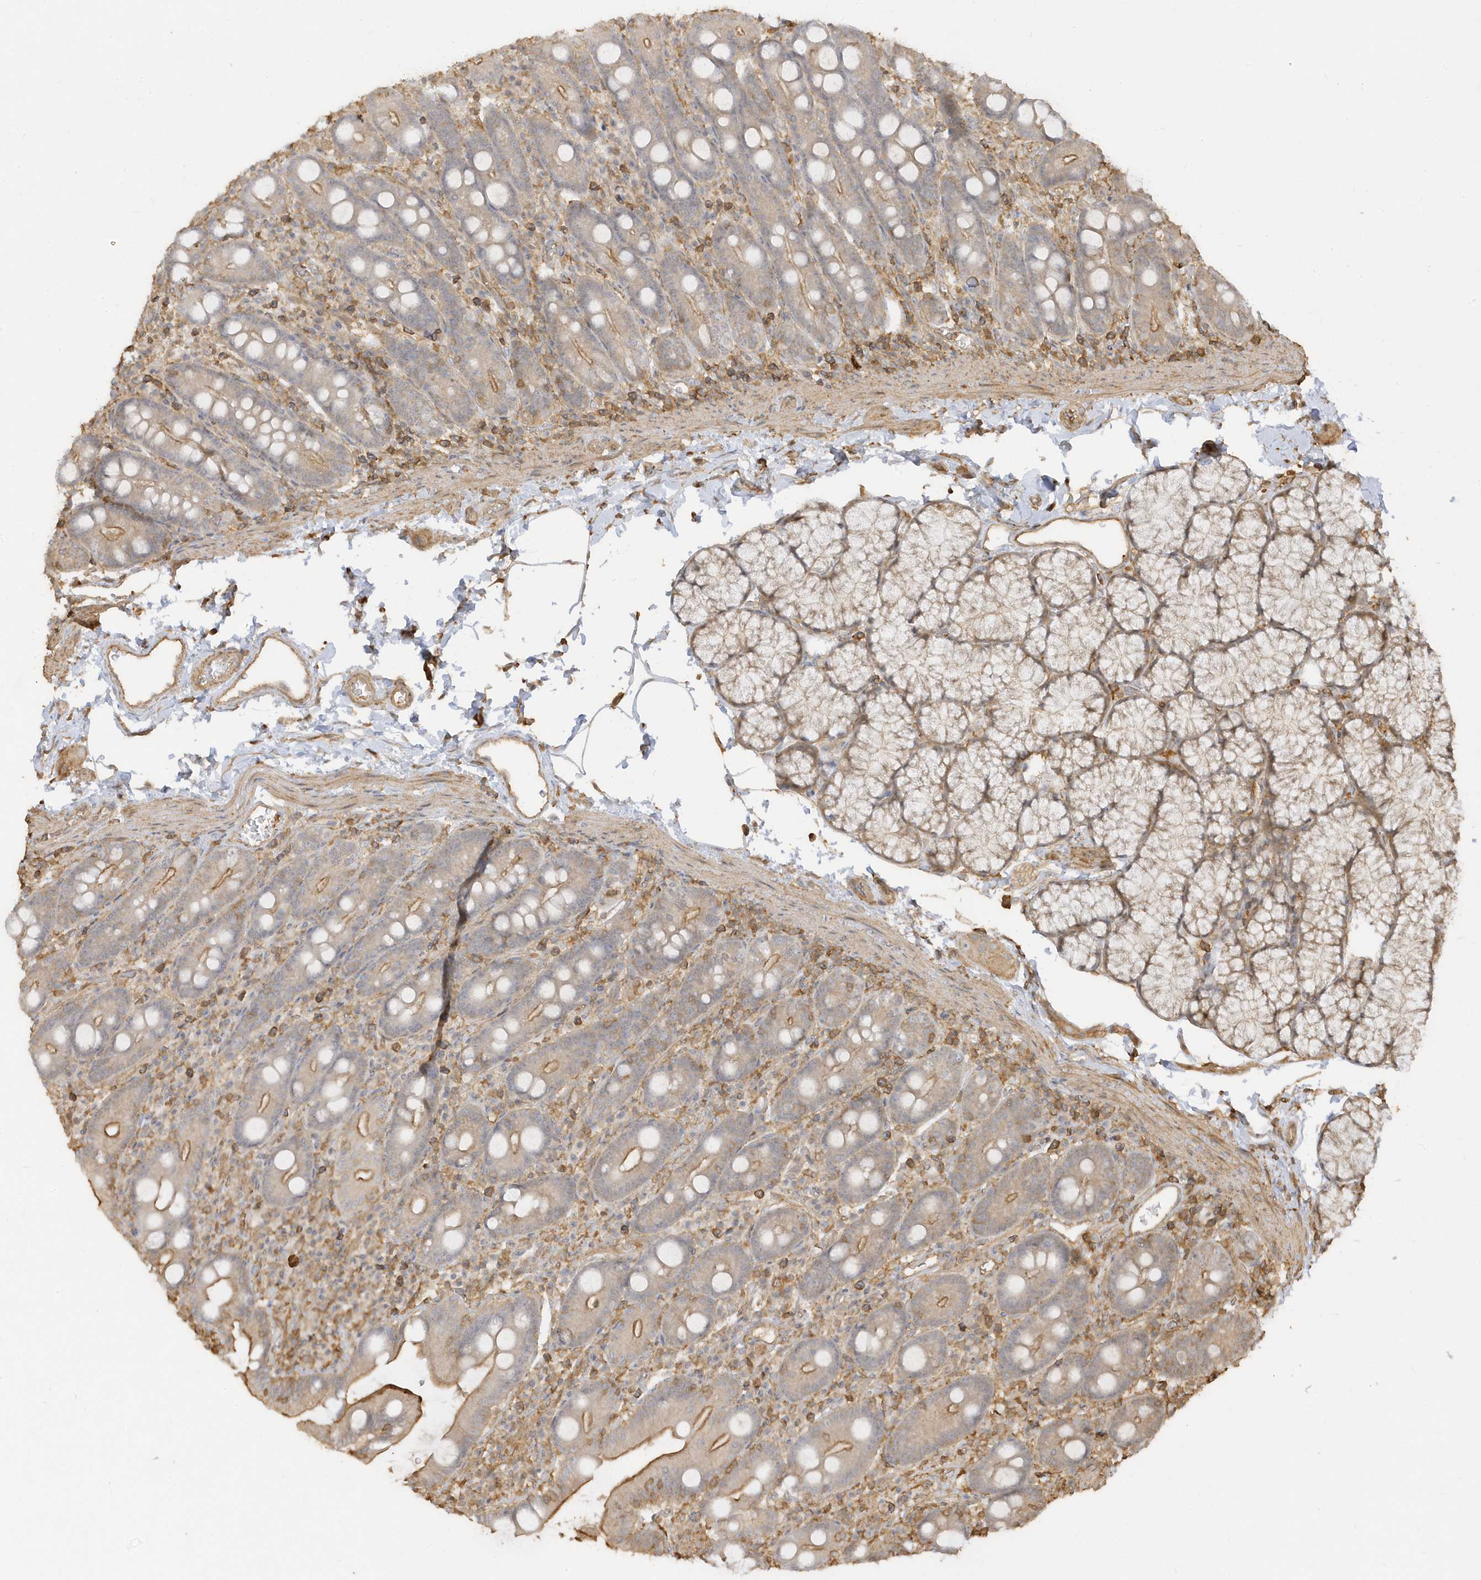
{"staining": {"intensity": "moderate", "quantity": "25%-75%", "location": "cytoplasmic/membranous"}, "tissue": "duodenum", "cell_type": "Glandular cells", "image_type": "normal", "snomed": [{"axis": "morphology", "description": "Normal tissue, NOS"}, {"axis": "topography", "description": "Duodenum"}], "caption": "Brown immunohistochemical staining in normal human duodenum shows moderate cytoplasmic/membranous staining in about 25%-75% of glandular cells. The staining was performed using DAB to visualize the protein expression in brown, while the nuclei were stained in blue with hematoxylin (Magnification: 20x).", "gene": "ZBTB8A", "patient": {"sex": "male", "age": 35}}